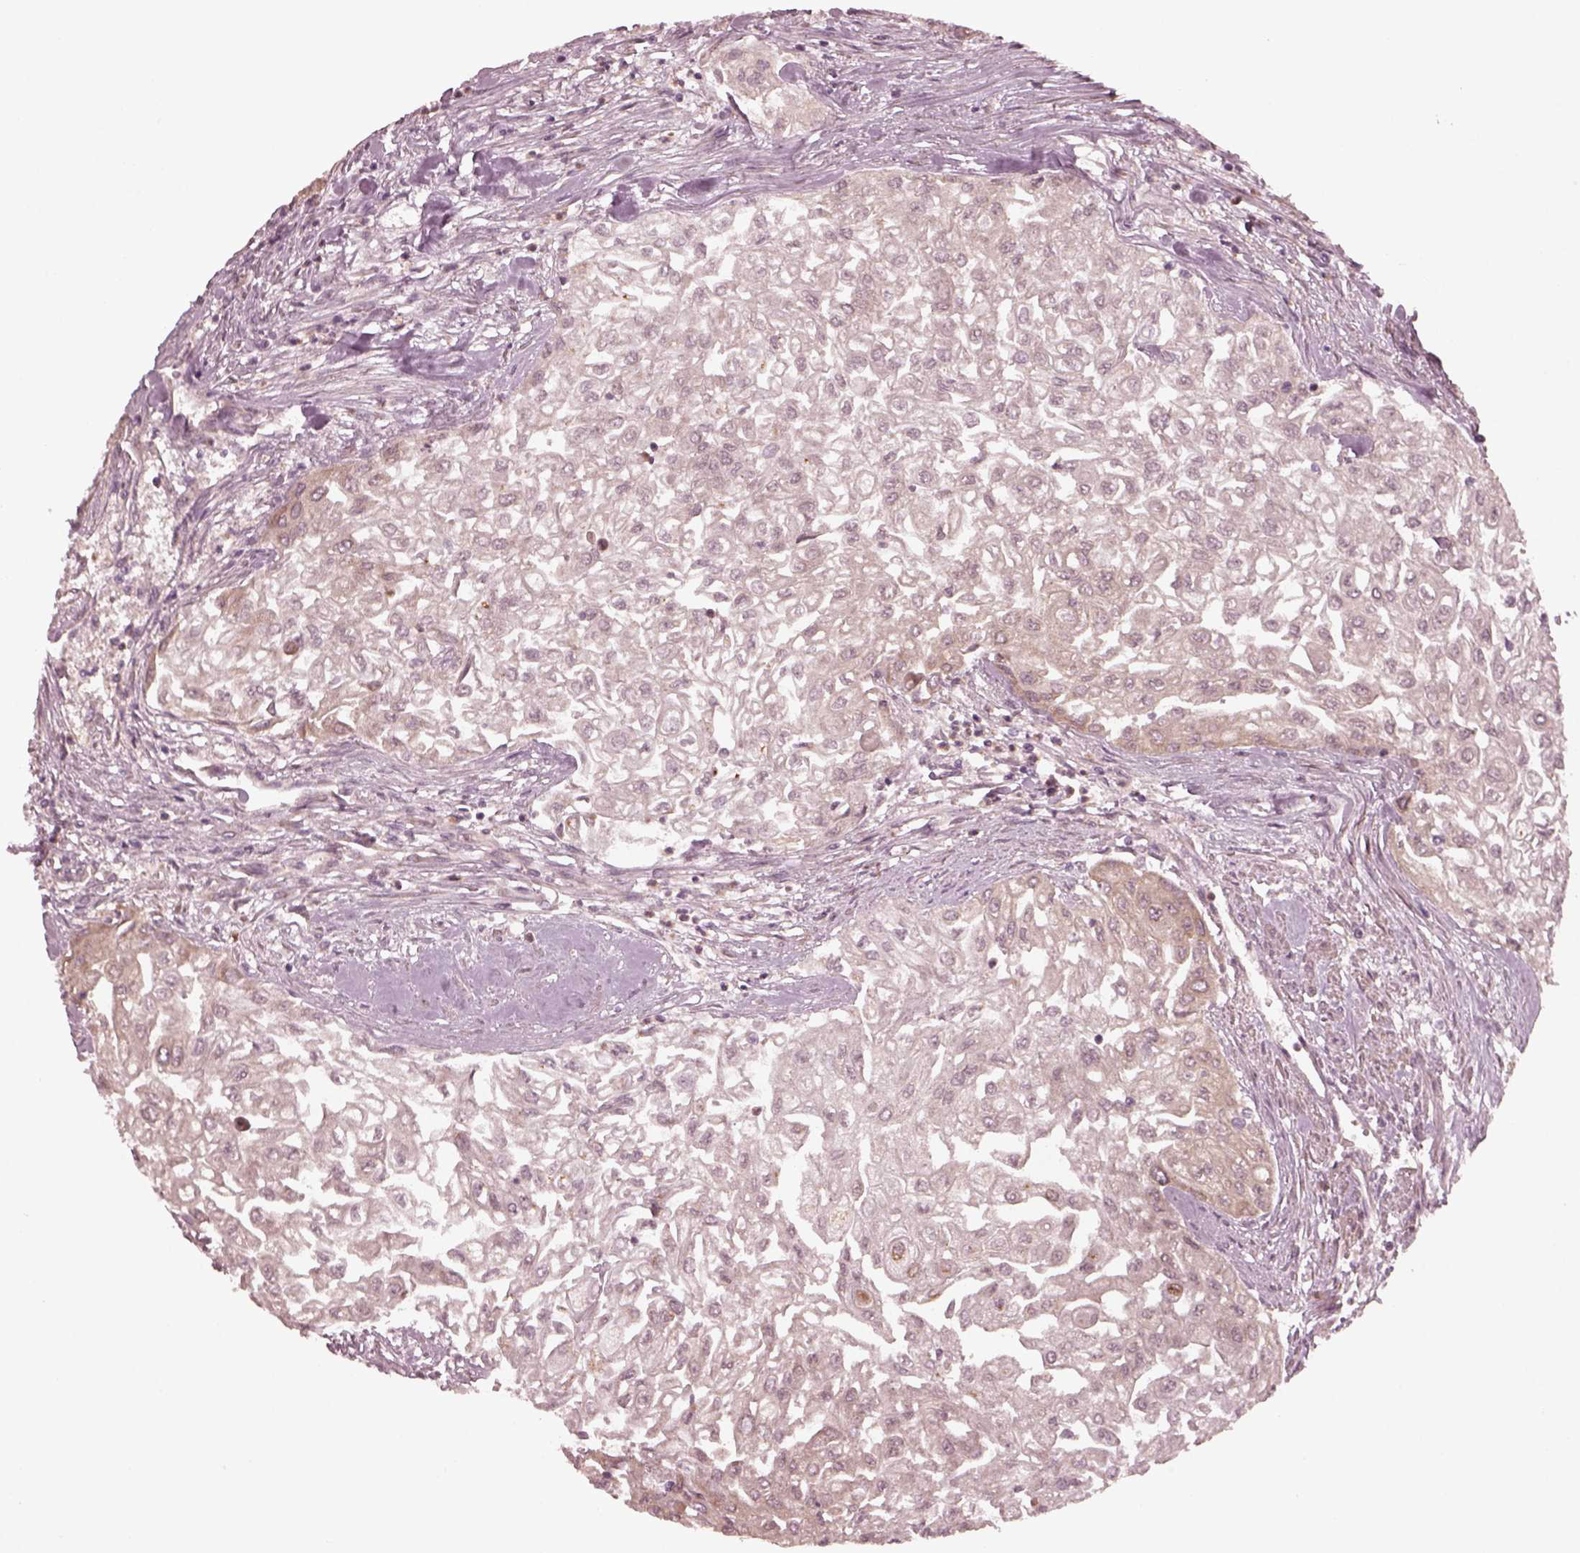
{"staining": {"intensity": "weak", "quantity": "<25%", "location": "cytoplasmic/membranous"}, "tissue": "urothelial cancer", "cell_type": "Tumor cells", "image_type": "cancer", "snomed": [{"axis": "morphology", "description": "Urothelial carcinoma, High grade"}, {"axis": "topography", "description": "Urinary bladder"}], "caption": "This photomicrograph is of high-grade urothelial carcinoma stained with immunohistochemistry (IHC) to label a protein in brown with the nuclei are counter-stained blue. There is no expression in tumor cells. The staining was performed using DAB to visualize the protein expression in brown, while the nuclei were stained in blue with hematoxylin (Magnification: 20x).", "gene": "FAF2", "patient": {"sex": "male", "age": 62}}